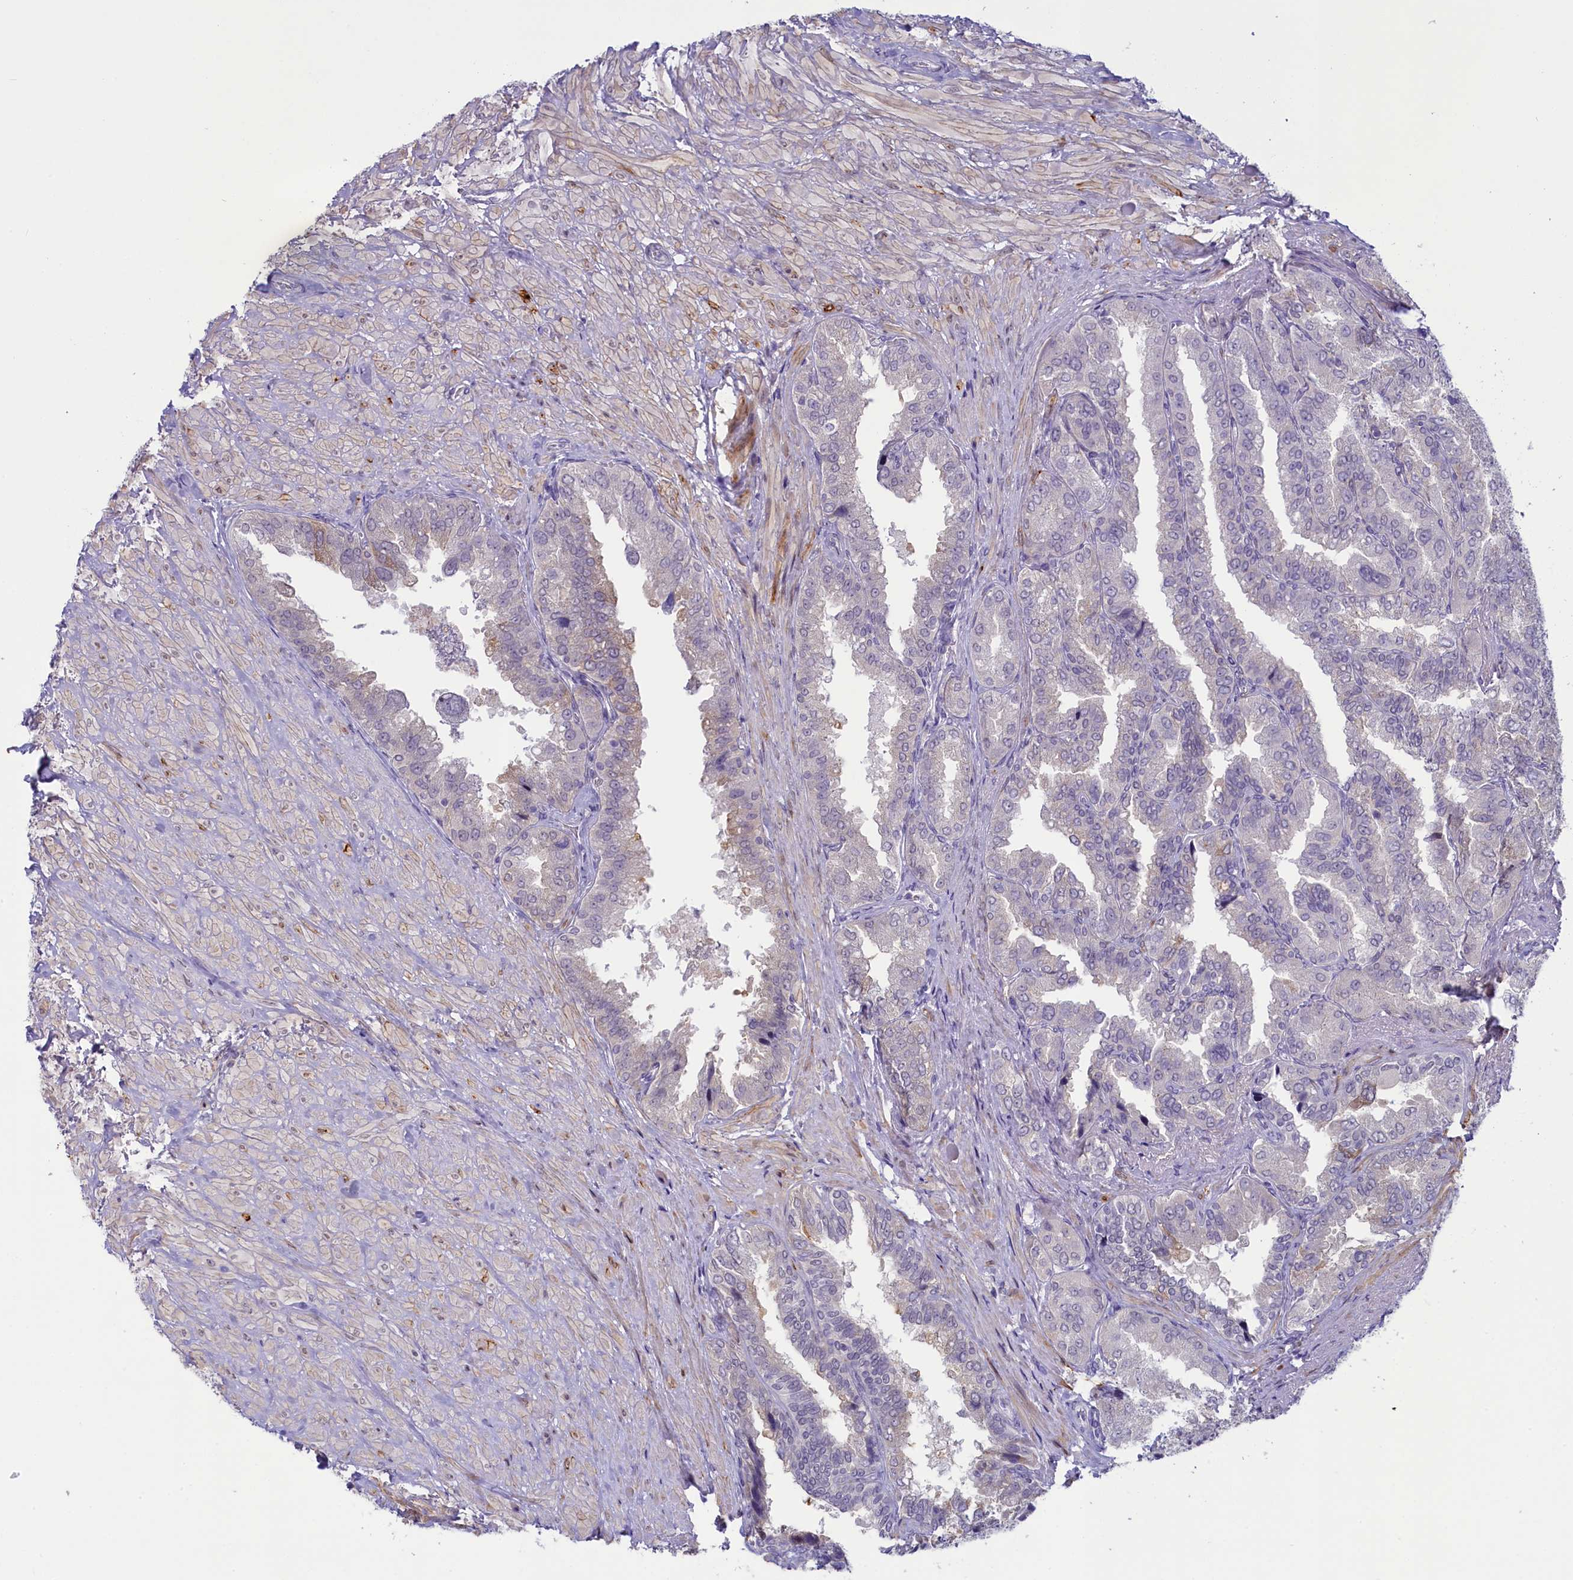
{"staining": {"intensity": "weak", "quantity": "<25%", "location": "cytoplasmic/membranous"}, "tissue": "seminal vesicle", "cell_type": "Glandular cells", "image_type": "normal", "snomed": [{"axis": "morphology", "description": "Normal tissue, NOS"}, {"axis": "topography", "description": "Seminal veicle"}, {"axis": "topography", "description": "Peripheral nerve tissue"}], "caption": "Glandular cells show no significant protein expression in normal seminal vesicle. Brightfield microscopy of IHC stained with DAB (brown) and hematoxylin (blue), captured at high magnification.", "gene": "CRAMP1", "patient": {"sex": "male", "age": 63}}